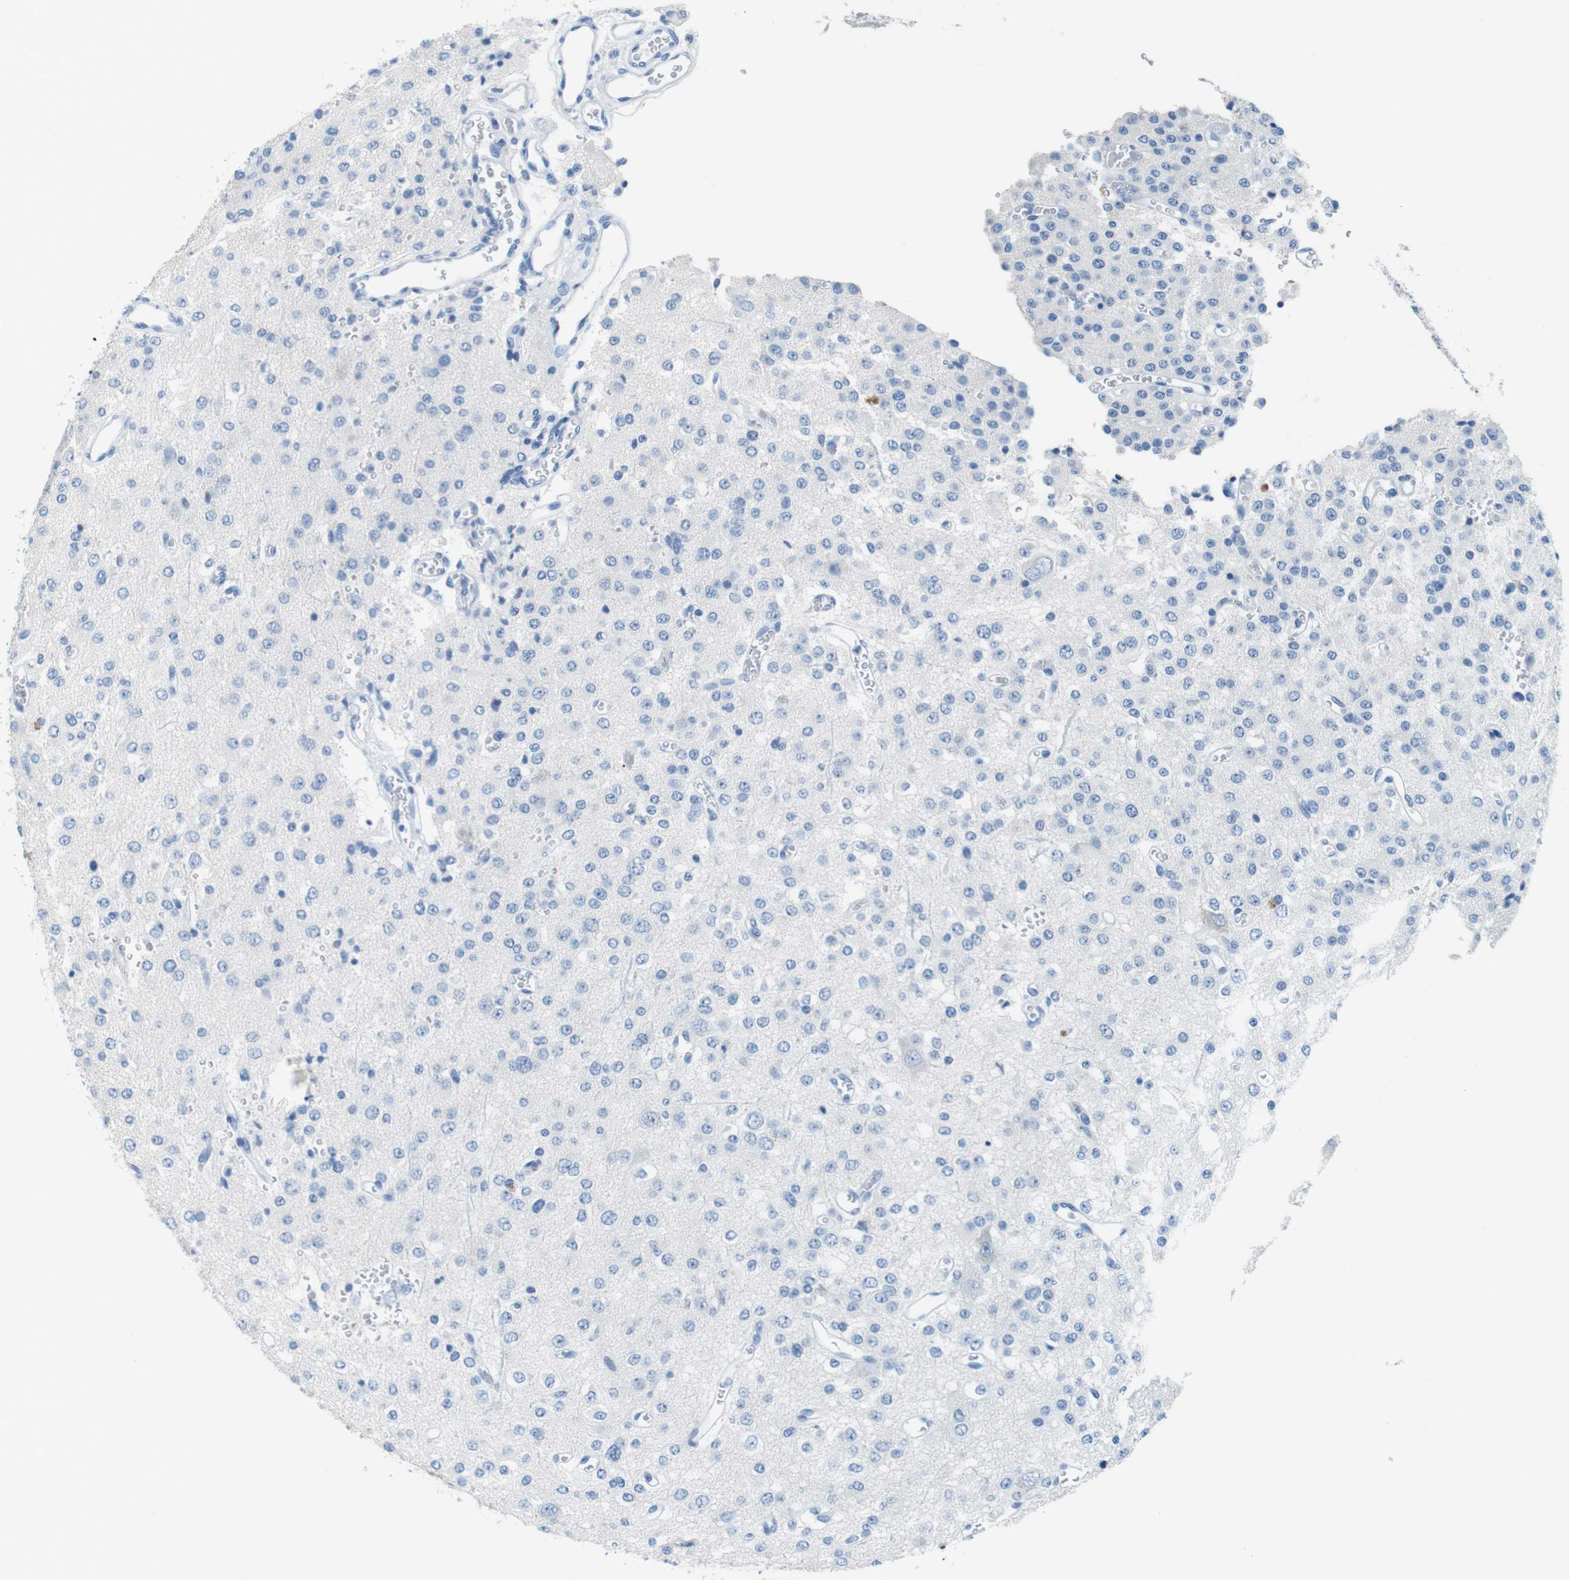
{"staining": {"intensity": "negative", "quantity": "none", "location": "none"}, "tissue": "glioma", "cell_type": "Tumor cells", "image_type": "cancer", "snomed": [{"axis": "morphology", "description": "Glioma, malignant, Low grade"}, {"axis": "topography", "description": "Brain"}], "caption": "Micrograph shows no protein staining in tumor cells of malignant glioma (low-grade) tissue. (DAB immunohistochemistry (IHC) with hematoxylin counter stain).", "gene": "SLC35A3", "patient": {"sex": "male", "age": 38}}